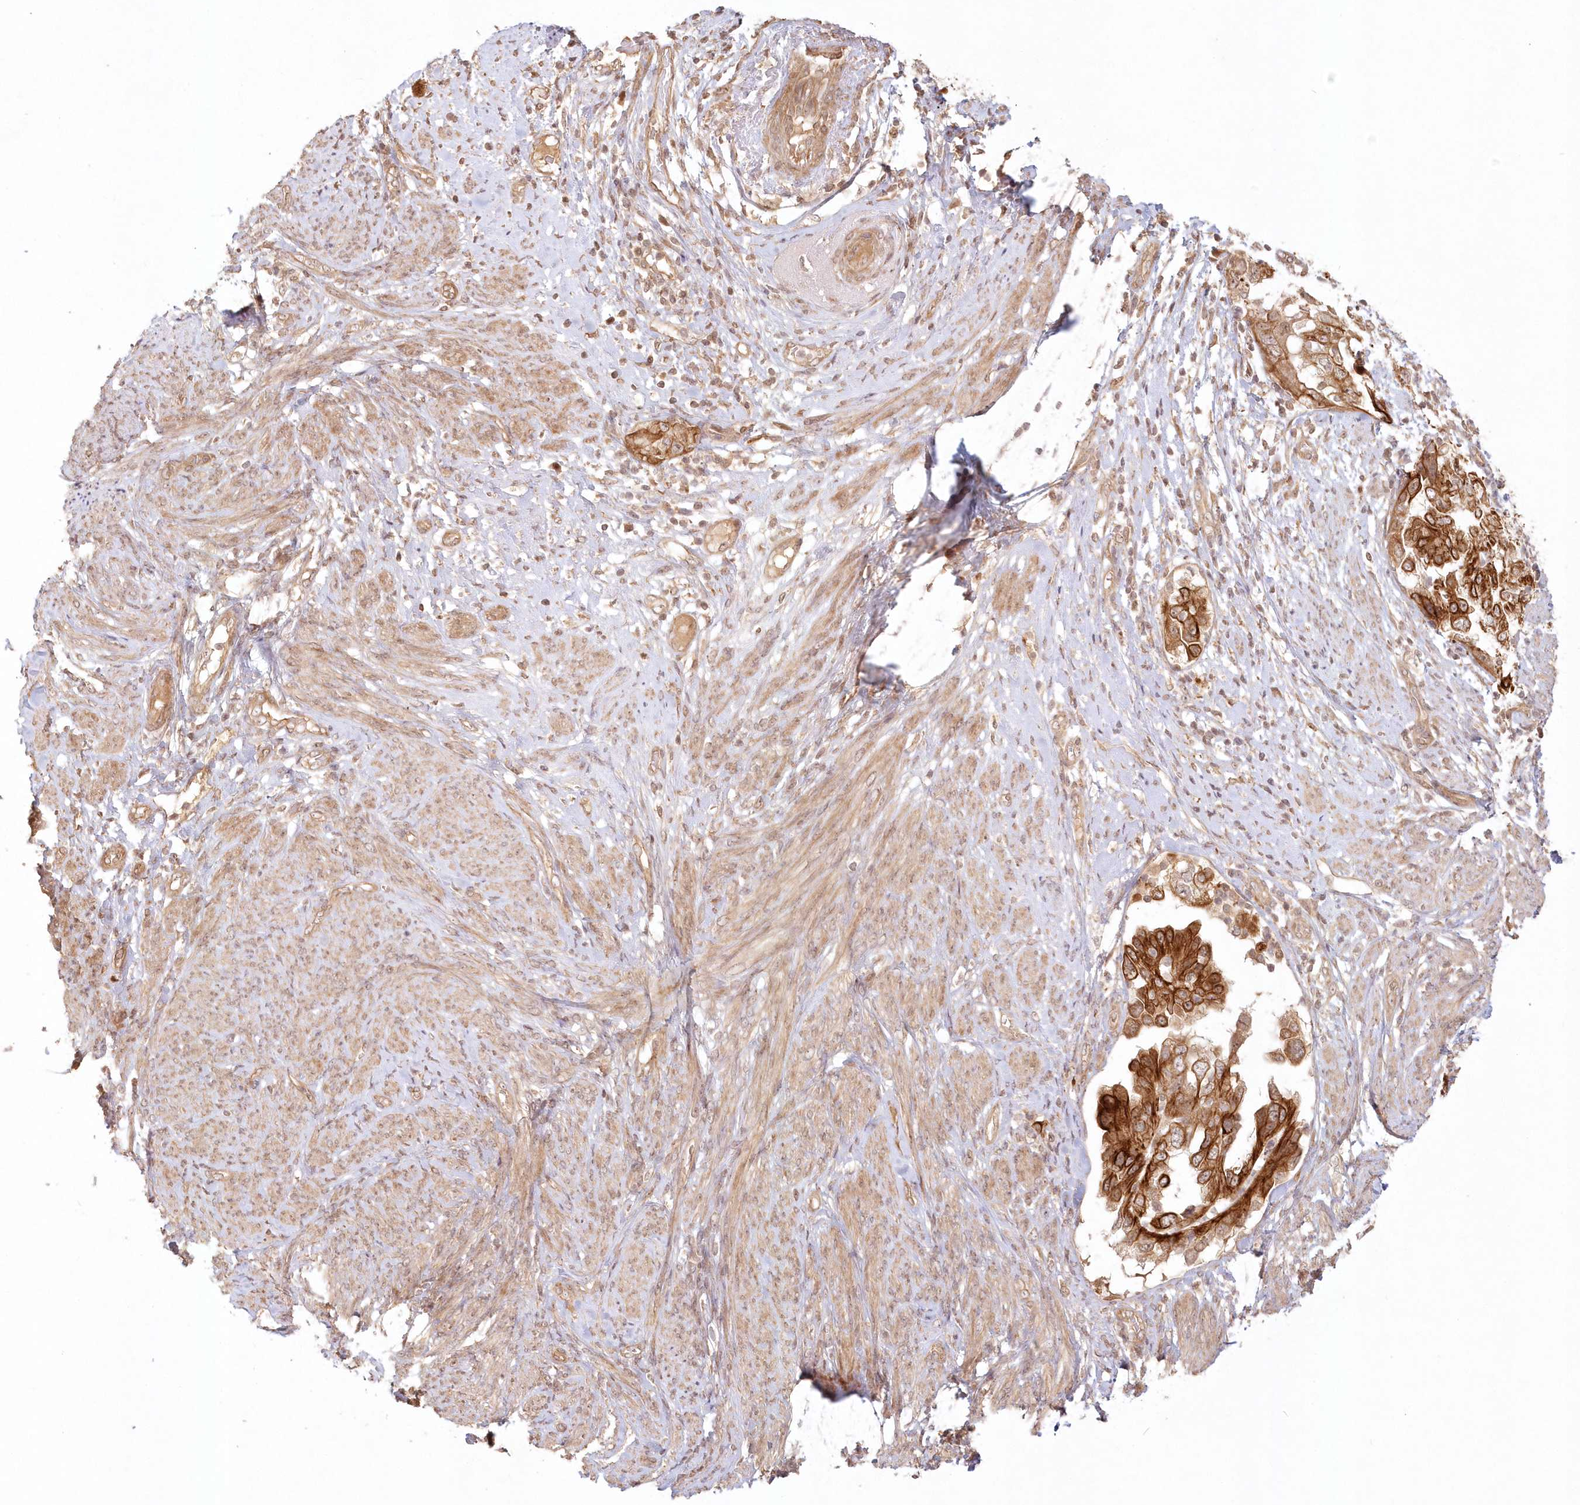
{"staining": {"intensity": "strong", "quantity": ">75%", "location": "cytoplasmic/membranous"}, "tissue": "endometrial cancer", "cell_type": "Tumor cells", "image_type": "cancer", "snomed": [{"axis": "morphology", "description": "Adenocarcinoma, NOS"}, {"axis": "topography", "description": "Endometrium"}], "caption": "IHC (DAB) staining of endometrial cancer (adenocarcinoma) displays strong cytoplasmic/membranous protein positivity in approximately >75% of tumor cells.", "gene": "KIAA0232", "patient": {"sex": "female", "age": 85}}